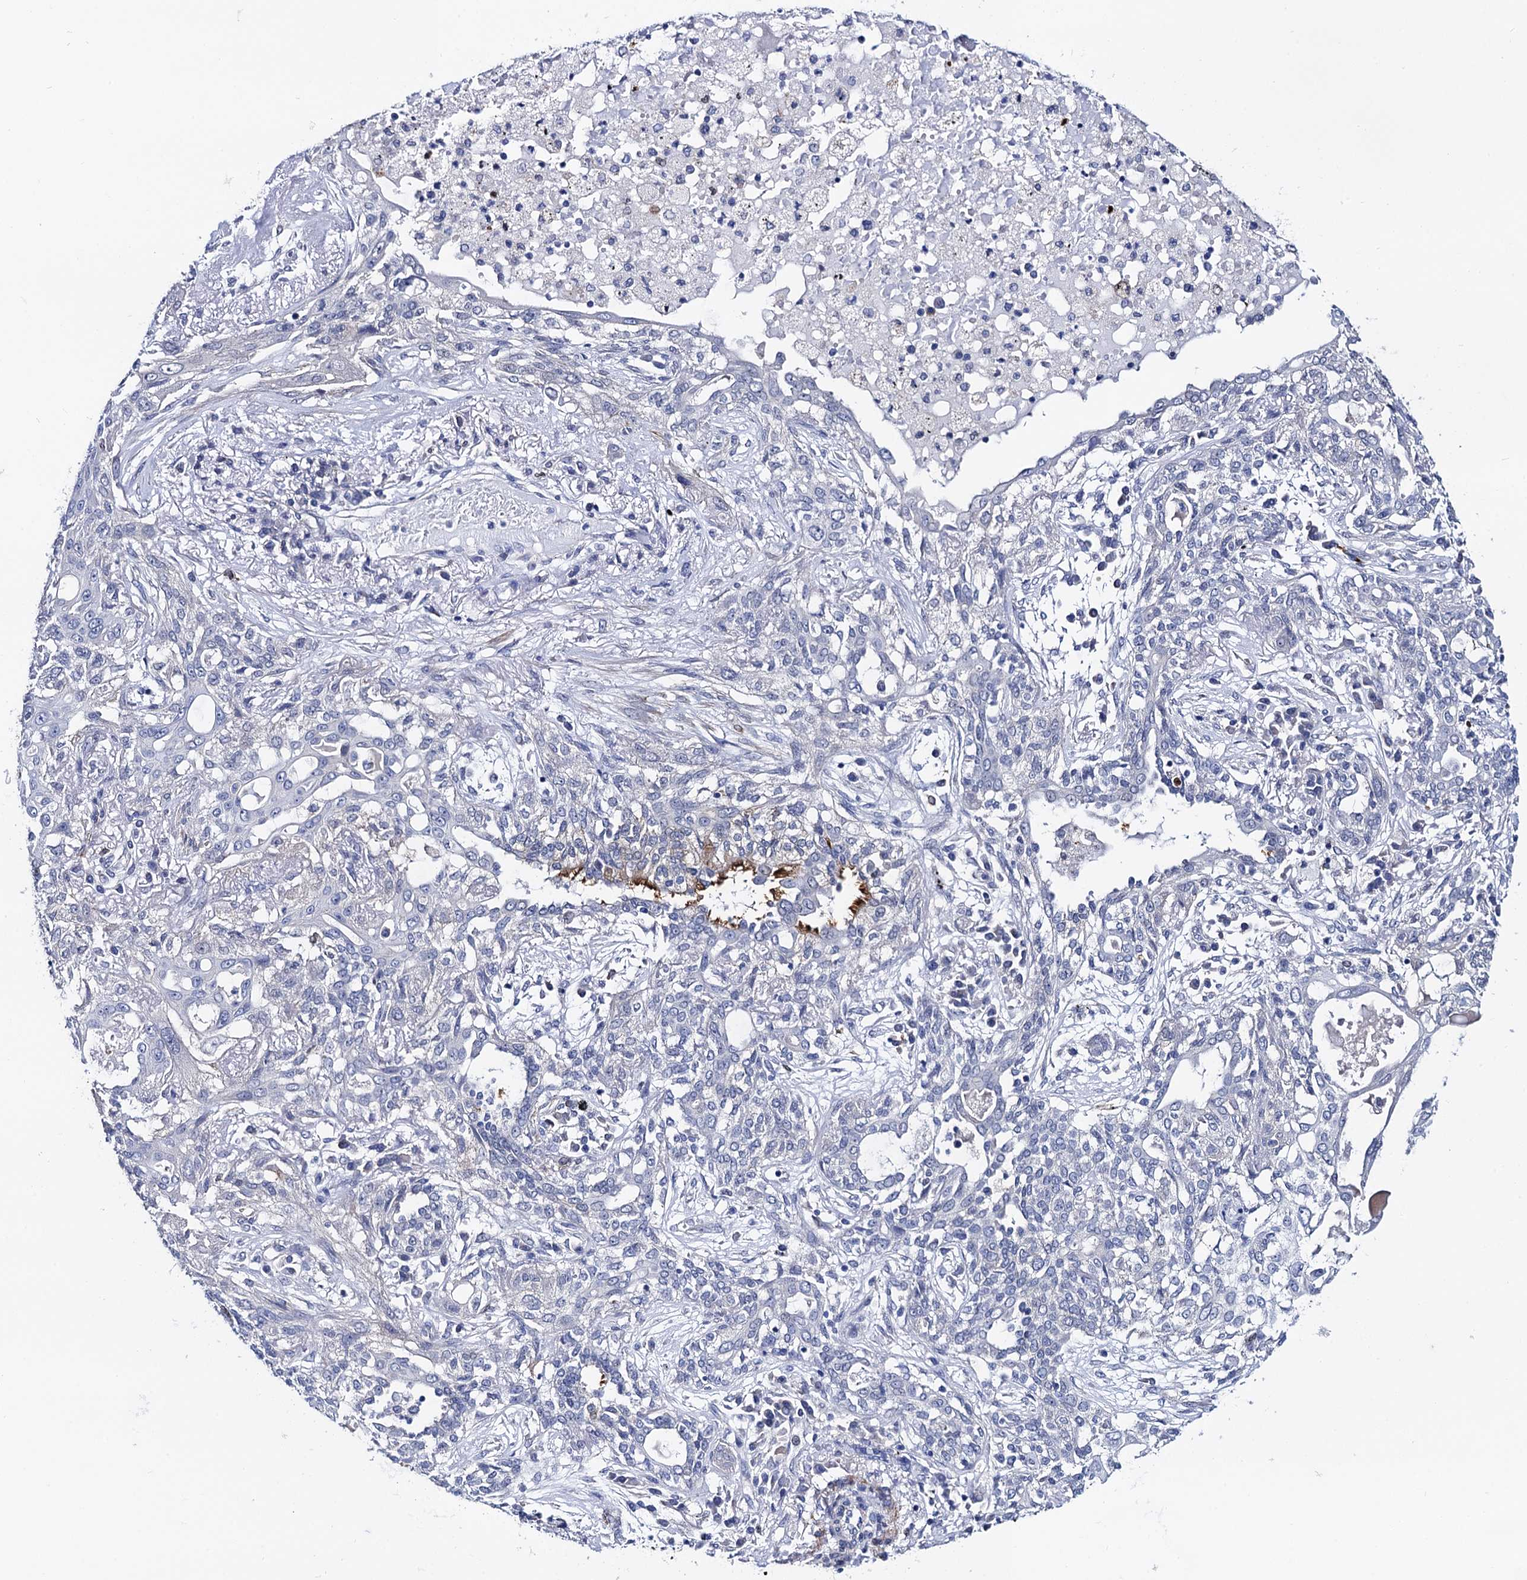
{"staining": {"intensity": "negative", "quantity": "none", "location": "none"}, "tissue": "lung cancer", "cell_type": "Tumor cells", "image_type": "cancer", "snomed": [{"axis": "morphology", "description": "Squamous cell carcinoma, NOS"}, {"axis": "topography", "description": "Lung"}], "caption": "Lung squamous cell carcinoma was stained to show a protein in brown. There is no significant expression in tumor cells.", "gene": "ZDHHC18", "patient": {"sex": "female", "age": 70}}